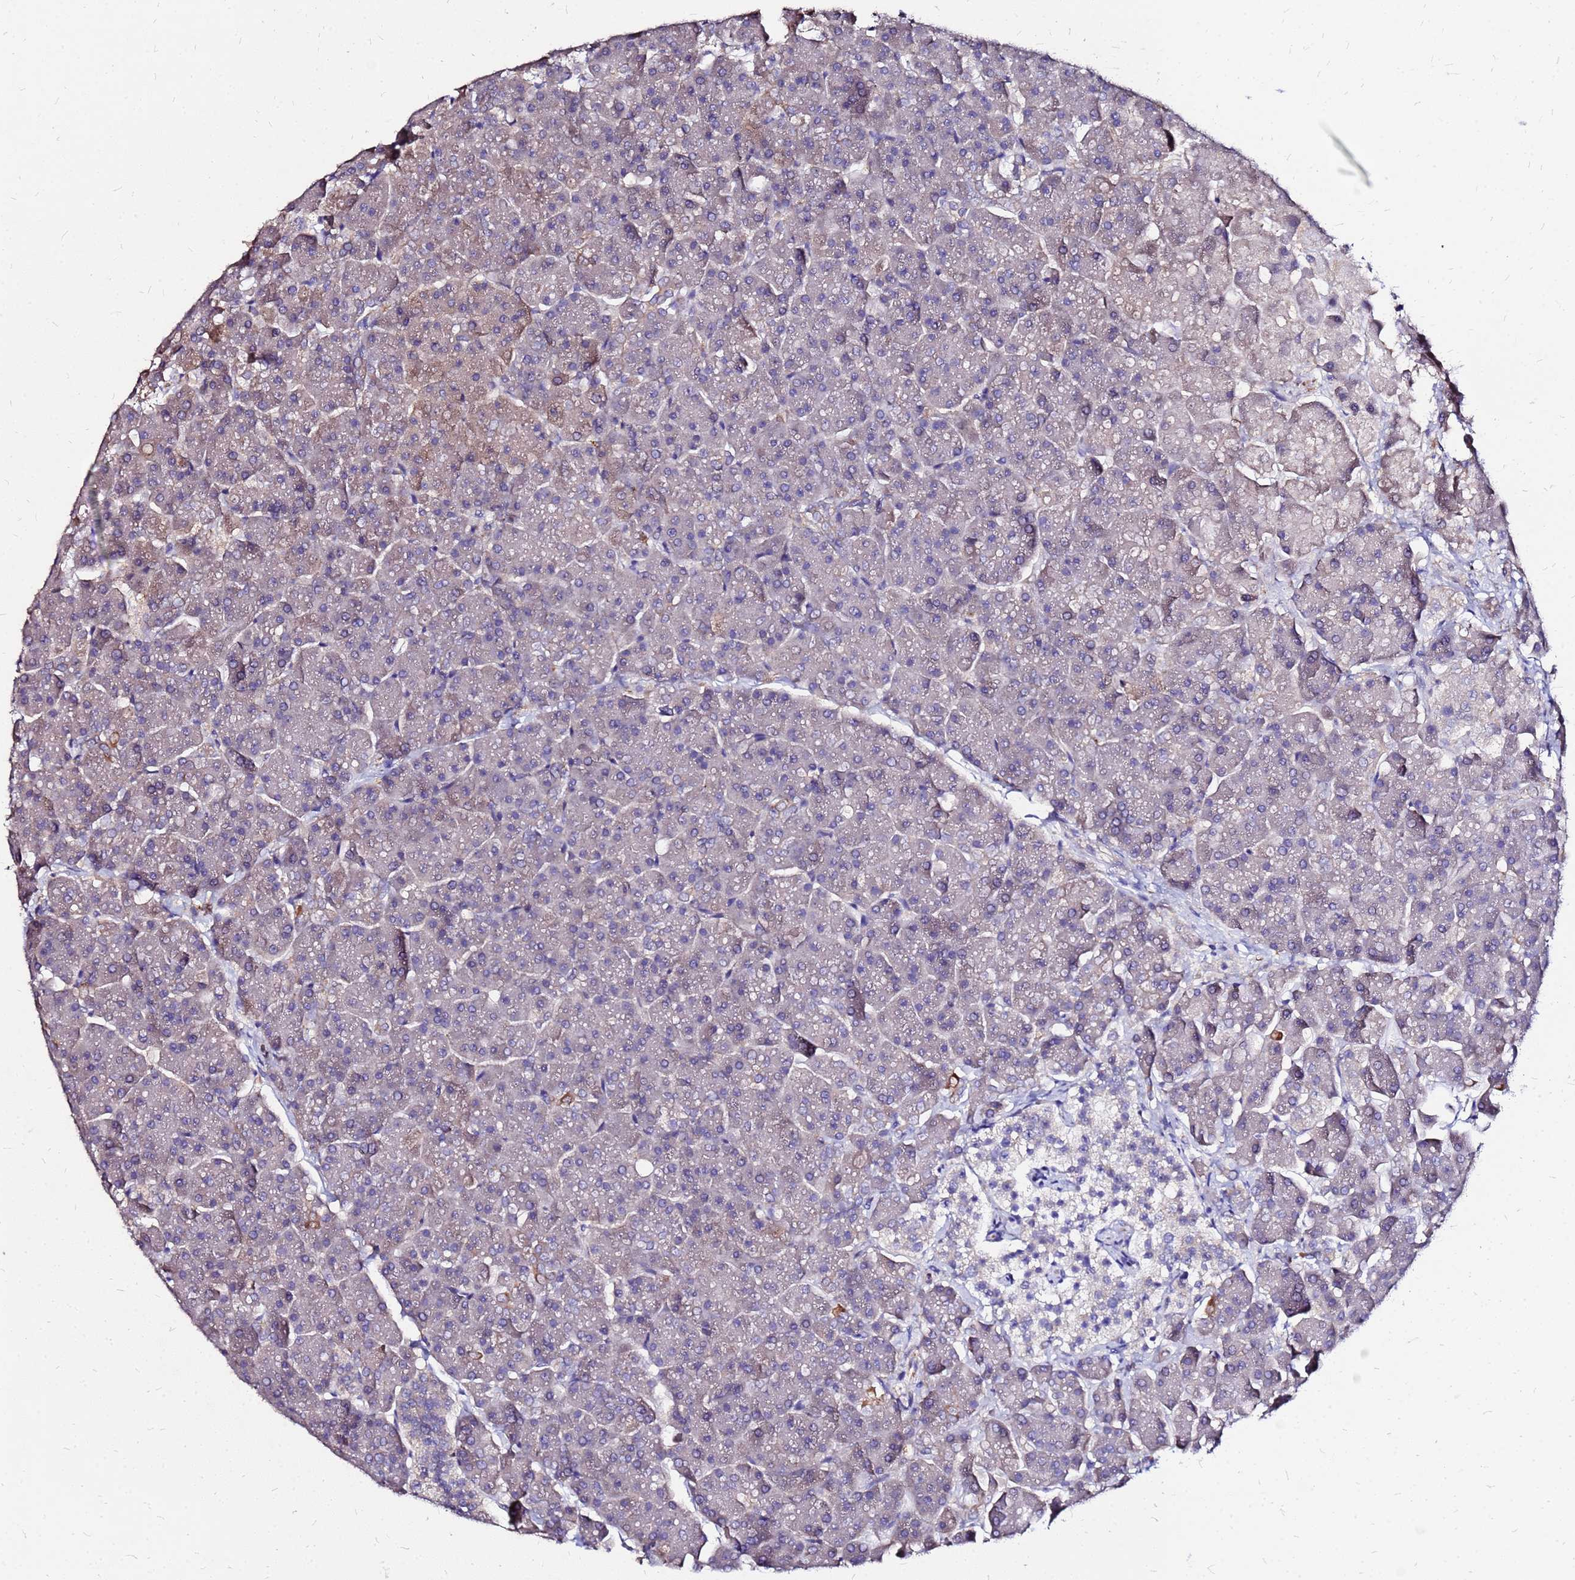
{"staining": {"intensity": "moderate", "quantity": "<25%", "location": "cytoplasmic/membranous"}, "tissue": "pancreas", "cell_type": "Exocrine glandular cells", "image_type": "normal", "snomed": [{"axis": "morphology", "description": "Normal tissue, NOS"}, {"axis": "topography", "description": "Pancreas"}, {"axis": "topography", "description": "Peripheral nerve tissue"}], "caption": "The image demonstrates immunohistochemical staining of unremarkable pancreas. There is moderate cytoplasmic/membranous expression is appreciated in approximately <25% of exocrine glandular cells. Nuclei are stained in blue.", "gene": "ARHGEF35", "patient": {"sex": "male", "age": 54}}